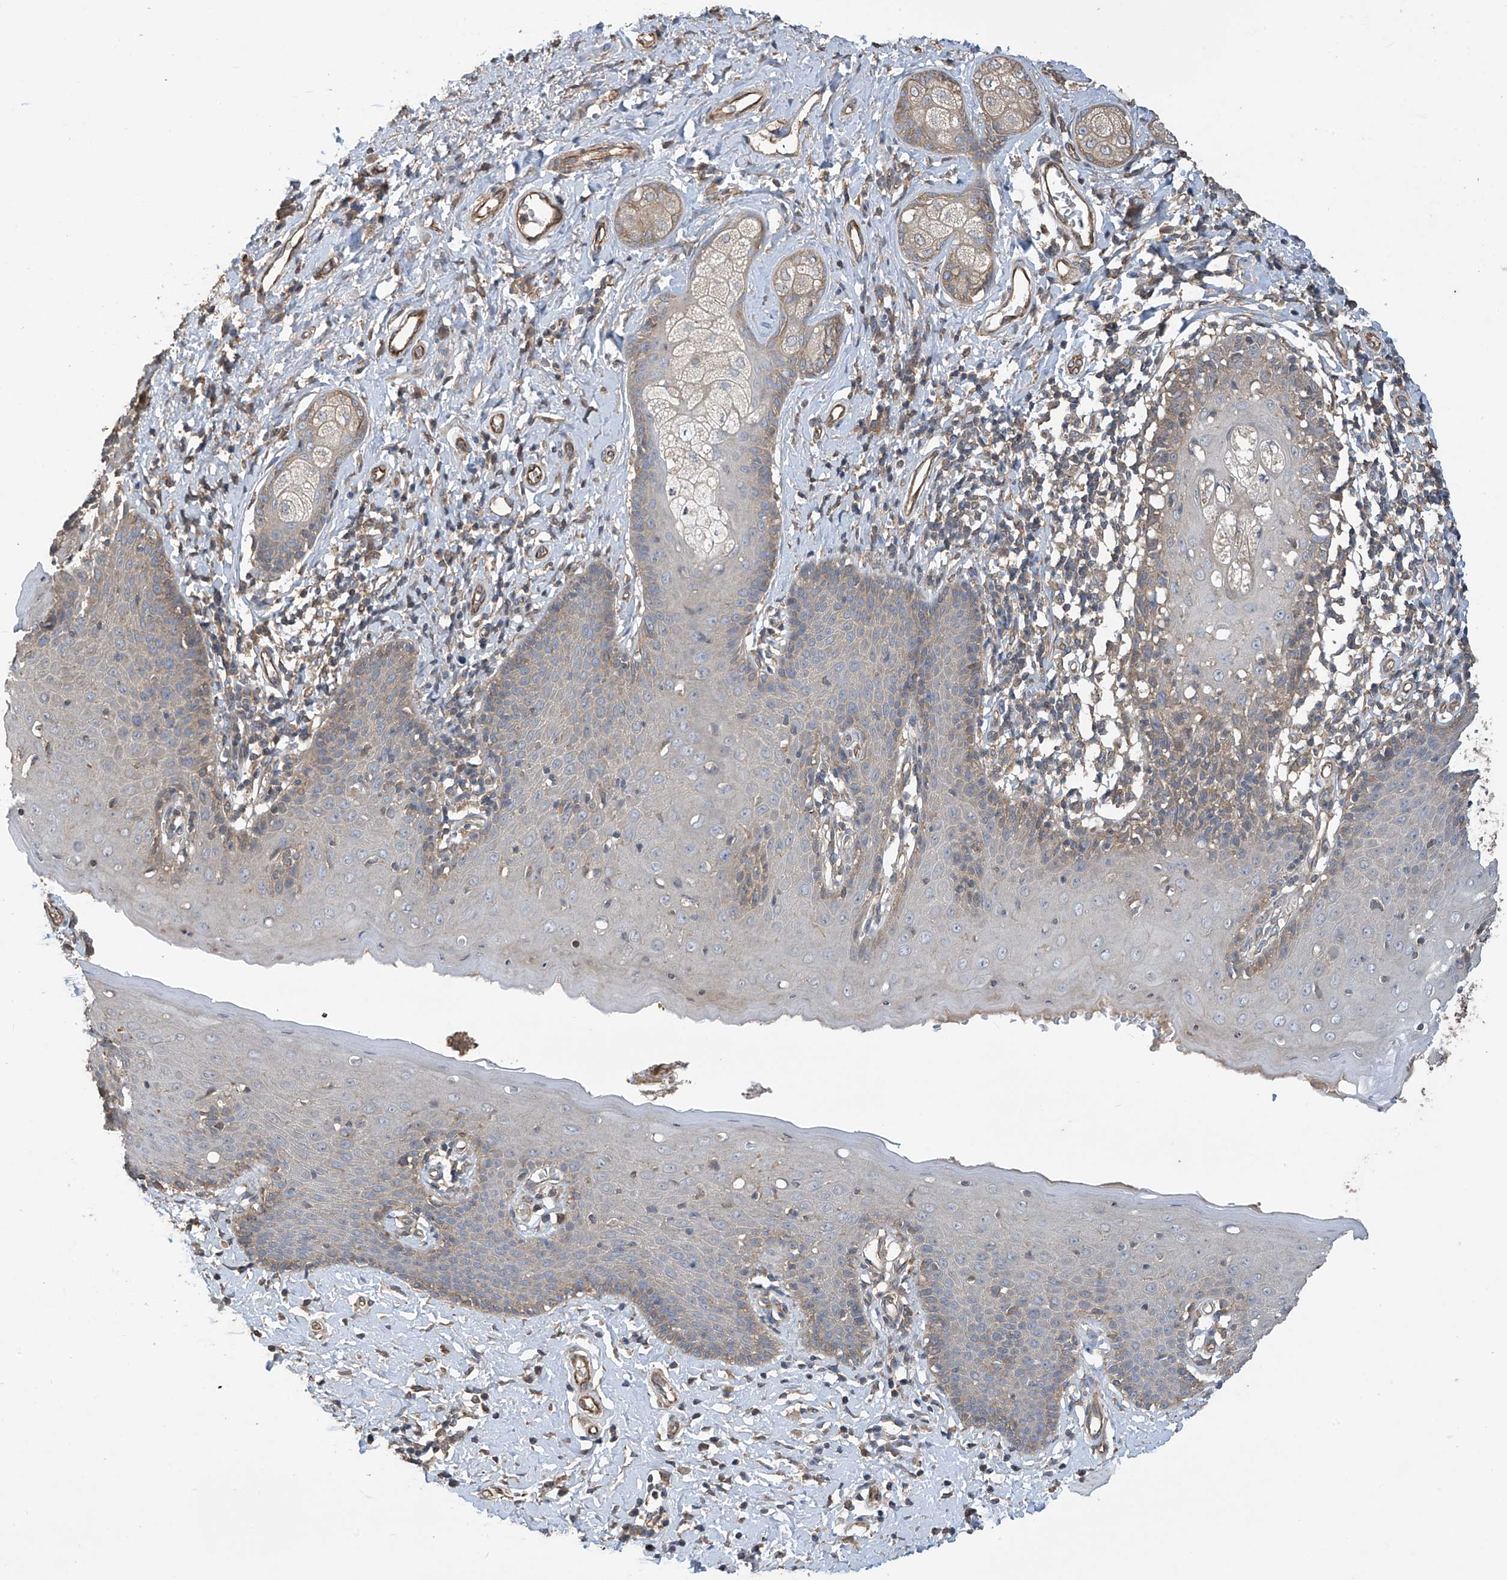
{"staining": {"intensity": "weak", "quantity": "25%-75%", "location": "cytoplasmic/membranous"}, "tissue": "skin", "cell_type": "Epidermal cells", "image_type": "normal", "snomed": [{"axis": "morphology", "description": "Normal tissue, NOS"}, {"axis": "topography", "description": "Vulva"}], "caption": "An image of skin stained for a protein reveals weak cytoplasmic/membranous brown staining in epidermal cells. (Stains: DAB (3,3'-diaminobenzidine) in brown, nuclei in blue, Microscopy: brightfield microscopy at high magnification).", "gene": "PHACTR4", "patient": {"sex": "female", "age": 66}}